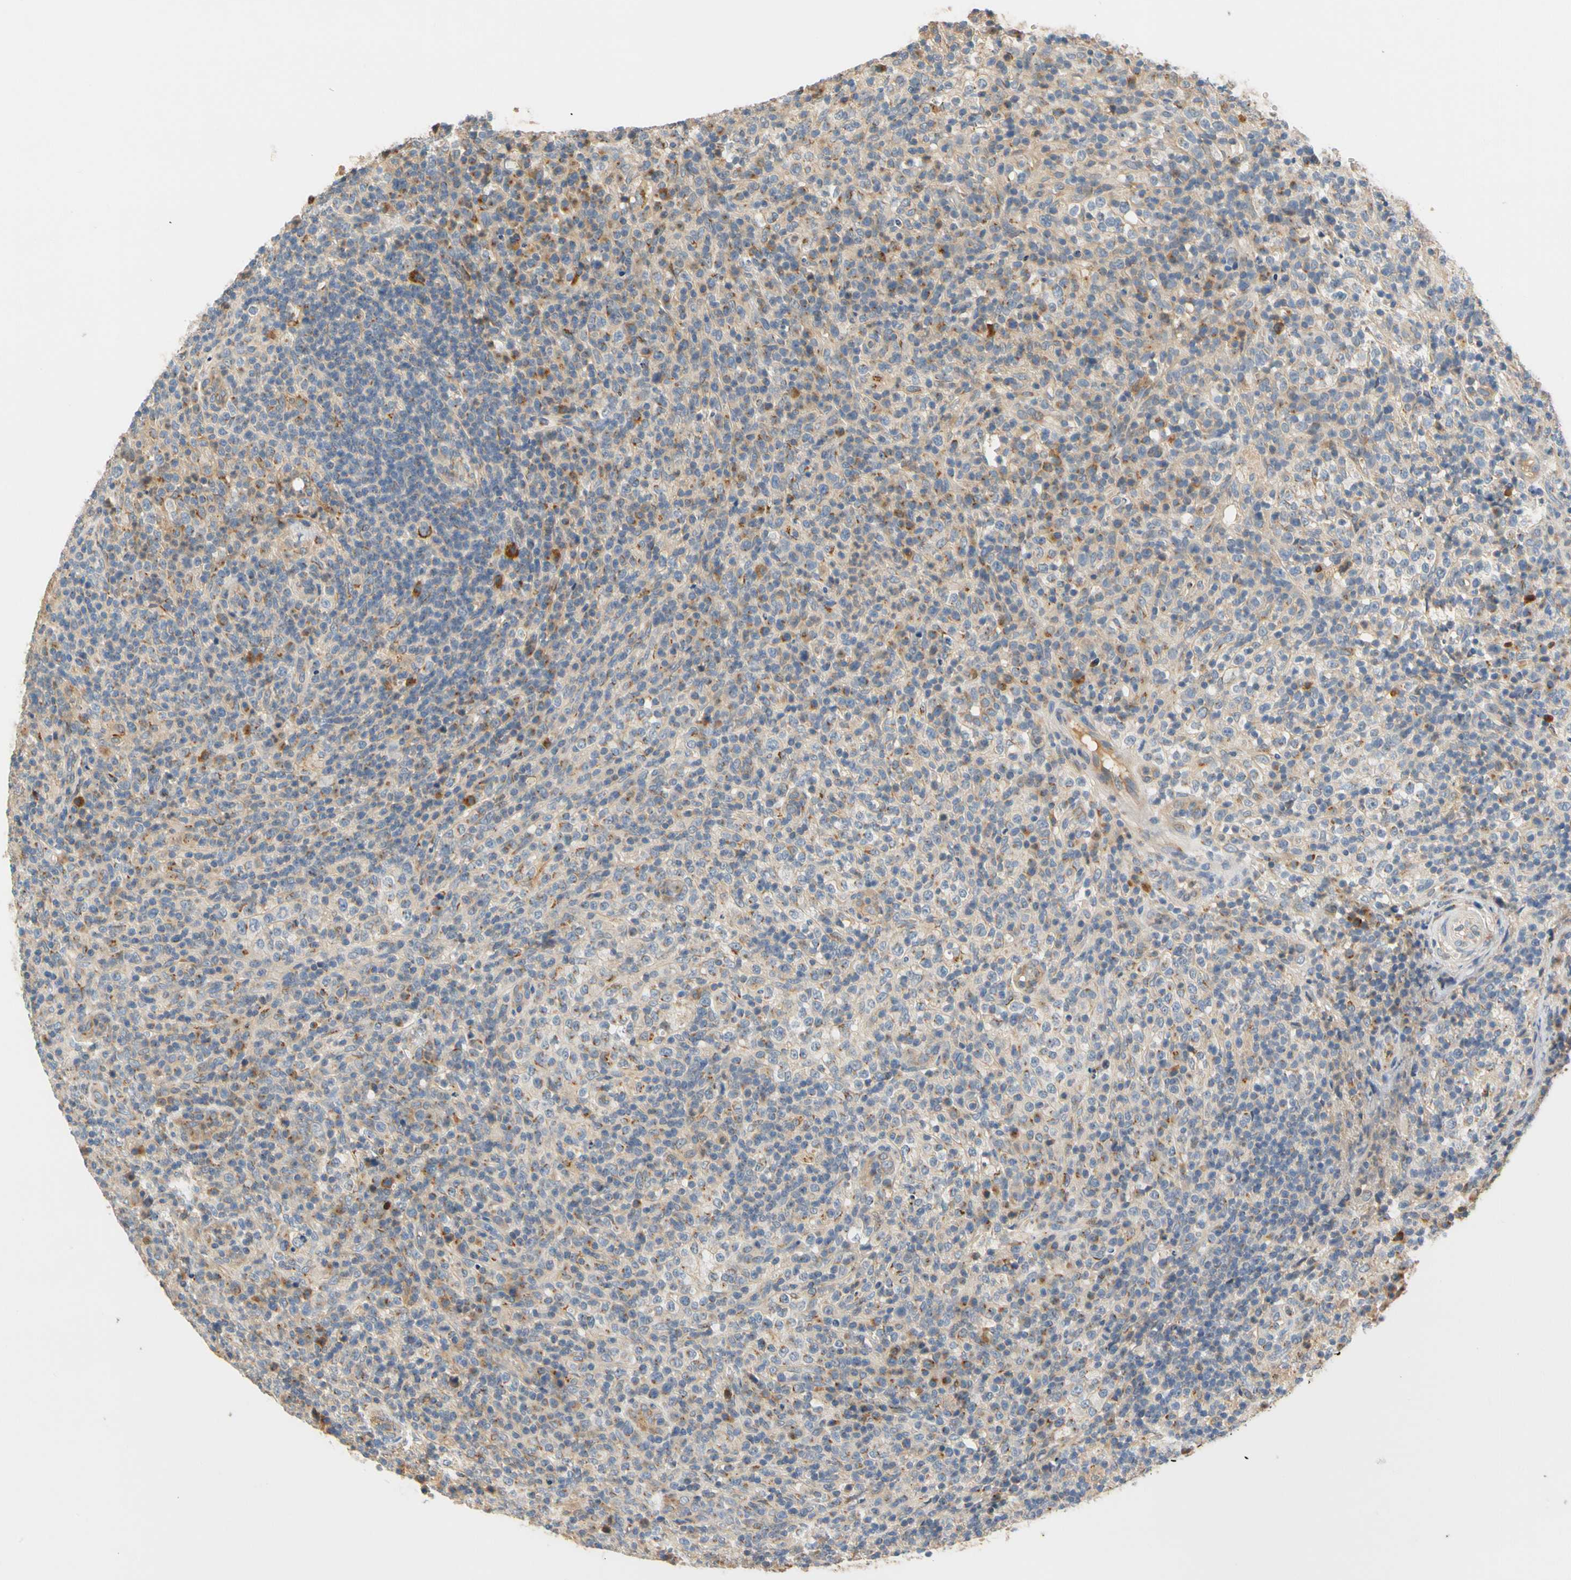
{"staining": {"intensity": "moderate", "quantity": ">75%", "location": "cytoplasmic/membranous"}, "tissue": "lymphoma", "cell_type": "Tumor cells", "image_type": "cancer", "snomed": [{"axis": "morphology", "description": "Malignant lymphoma, non-Hodgkin's type, High grade"}, {"axis": "topography", "description": "Lymph node"}], "caption": "Malignant lymphoma, non-Hodgkin's type (high-grade) stained for a protein (brown) displays moderate cytoplasmic/membranous positive expression in approximately >75% of tumor cells.", "gene": "GPSM2", "patient": {"sex": "female", "age": 76}}